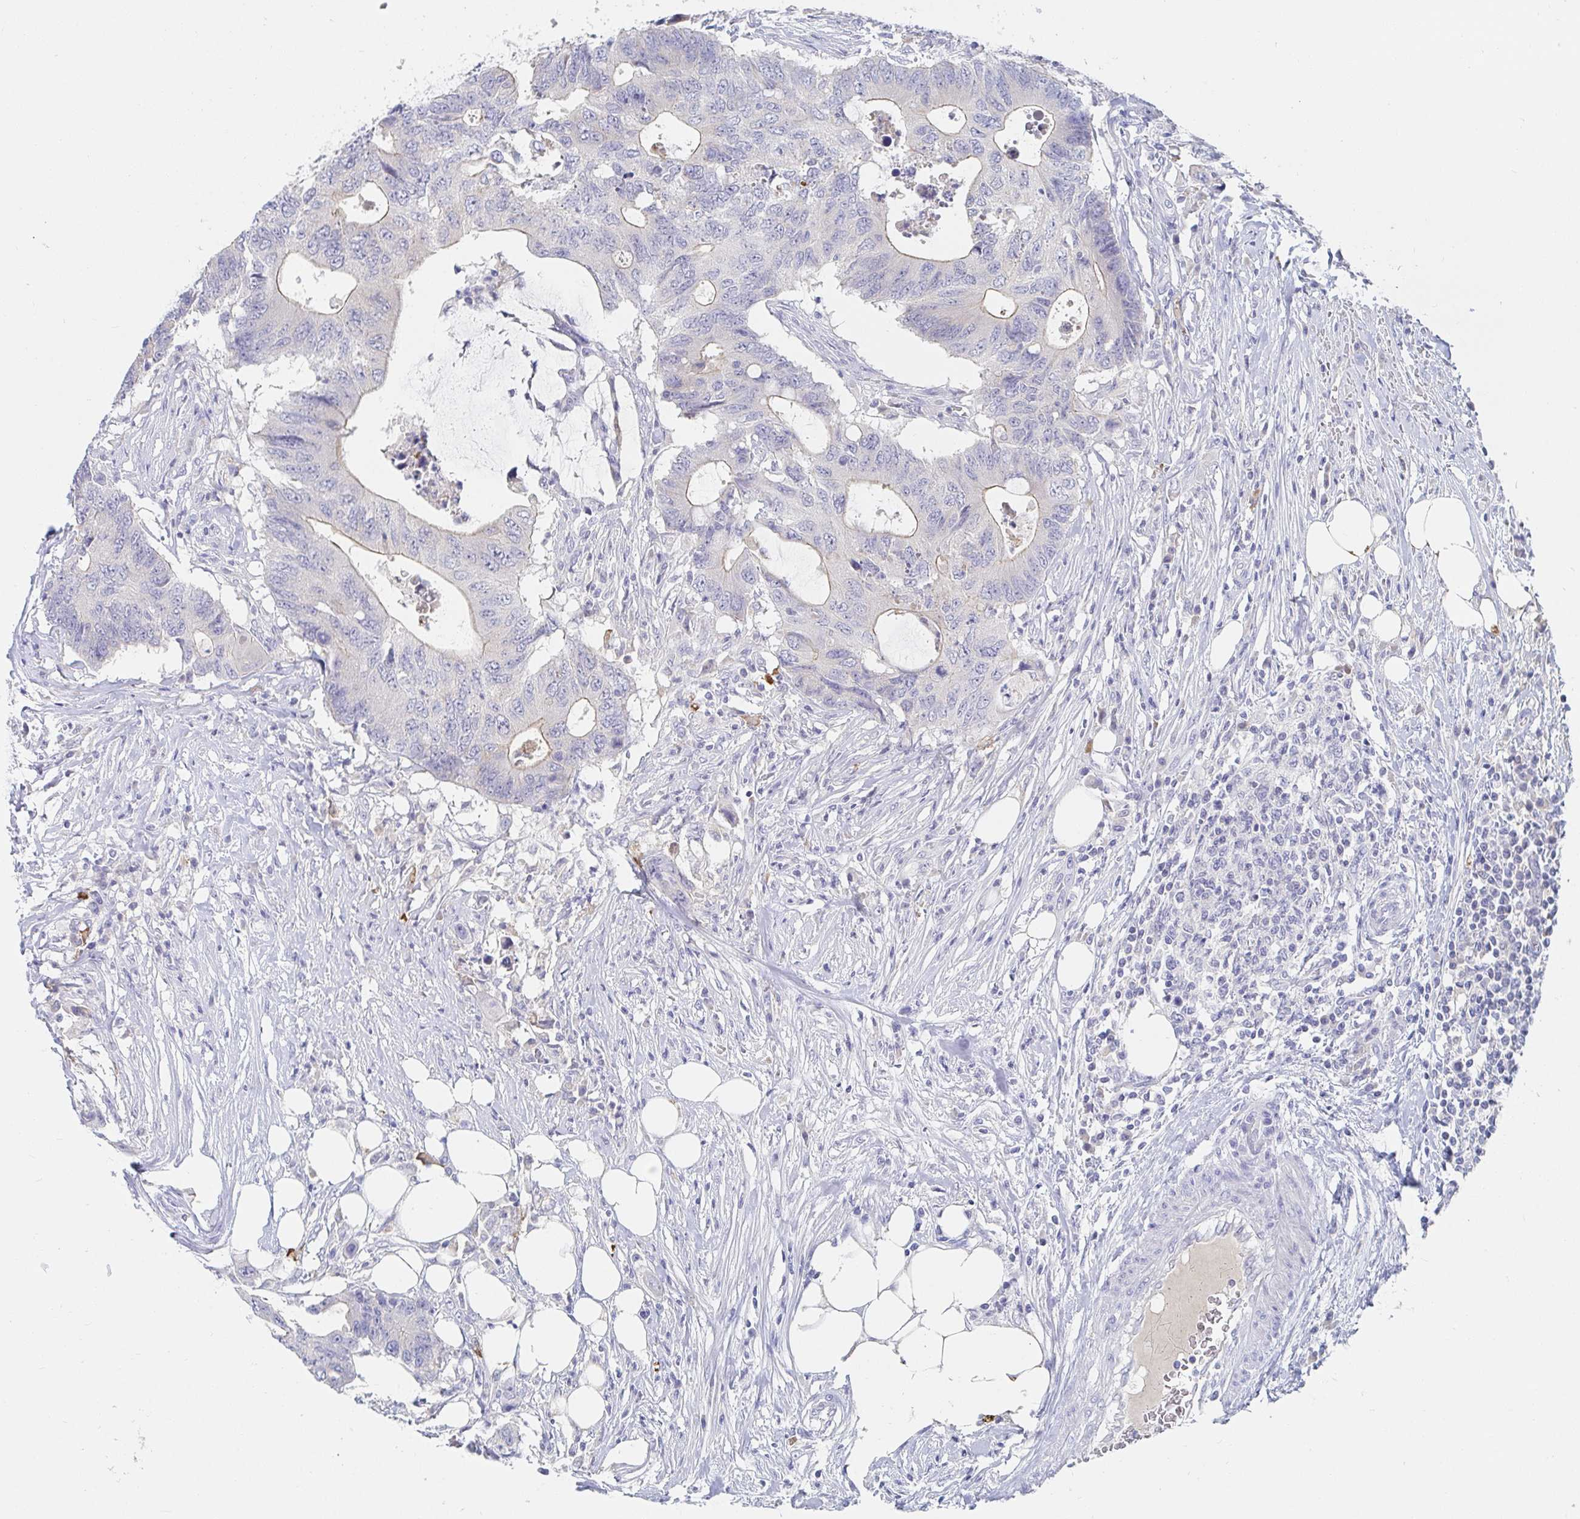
{"staining": {"intensity": "weak", "quantity": "<25%", "location": "cytoplasmic/membranous"}, "tissue": "colorectal cancer", "cell_type": "Tumor cells", "image_type": "cancer", "snomed": [{"axis": "morphology", "description": "Adenocarcinoma, NOS"}, {"axis": "topography", "description": "Colon"}], "caption": "Tumor cells show no significant expression in colorectal cancer (adenocarcinoma).", "gene": "ZNF430", "patient": {"sex": "male", "age": 71}}